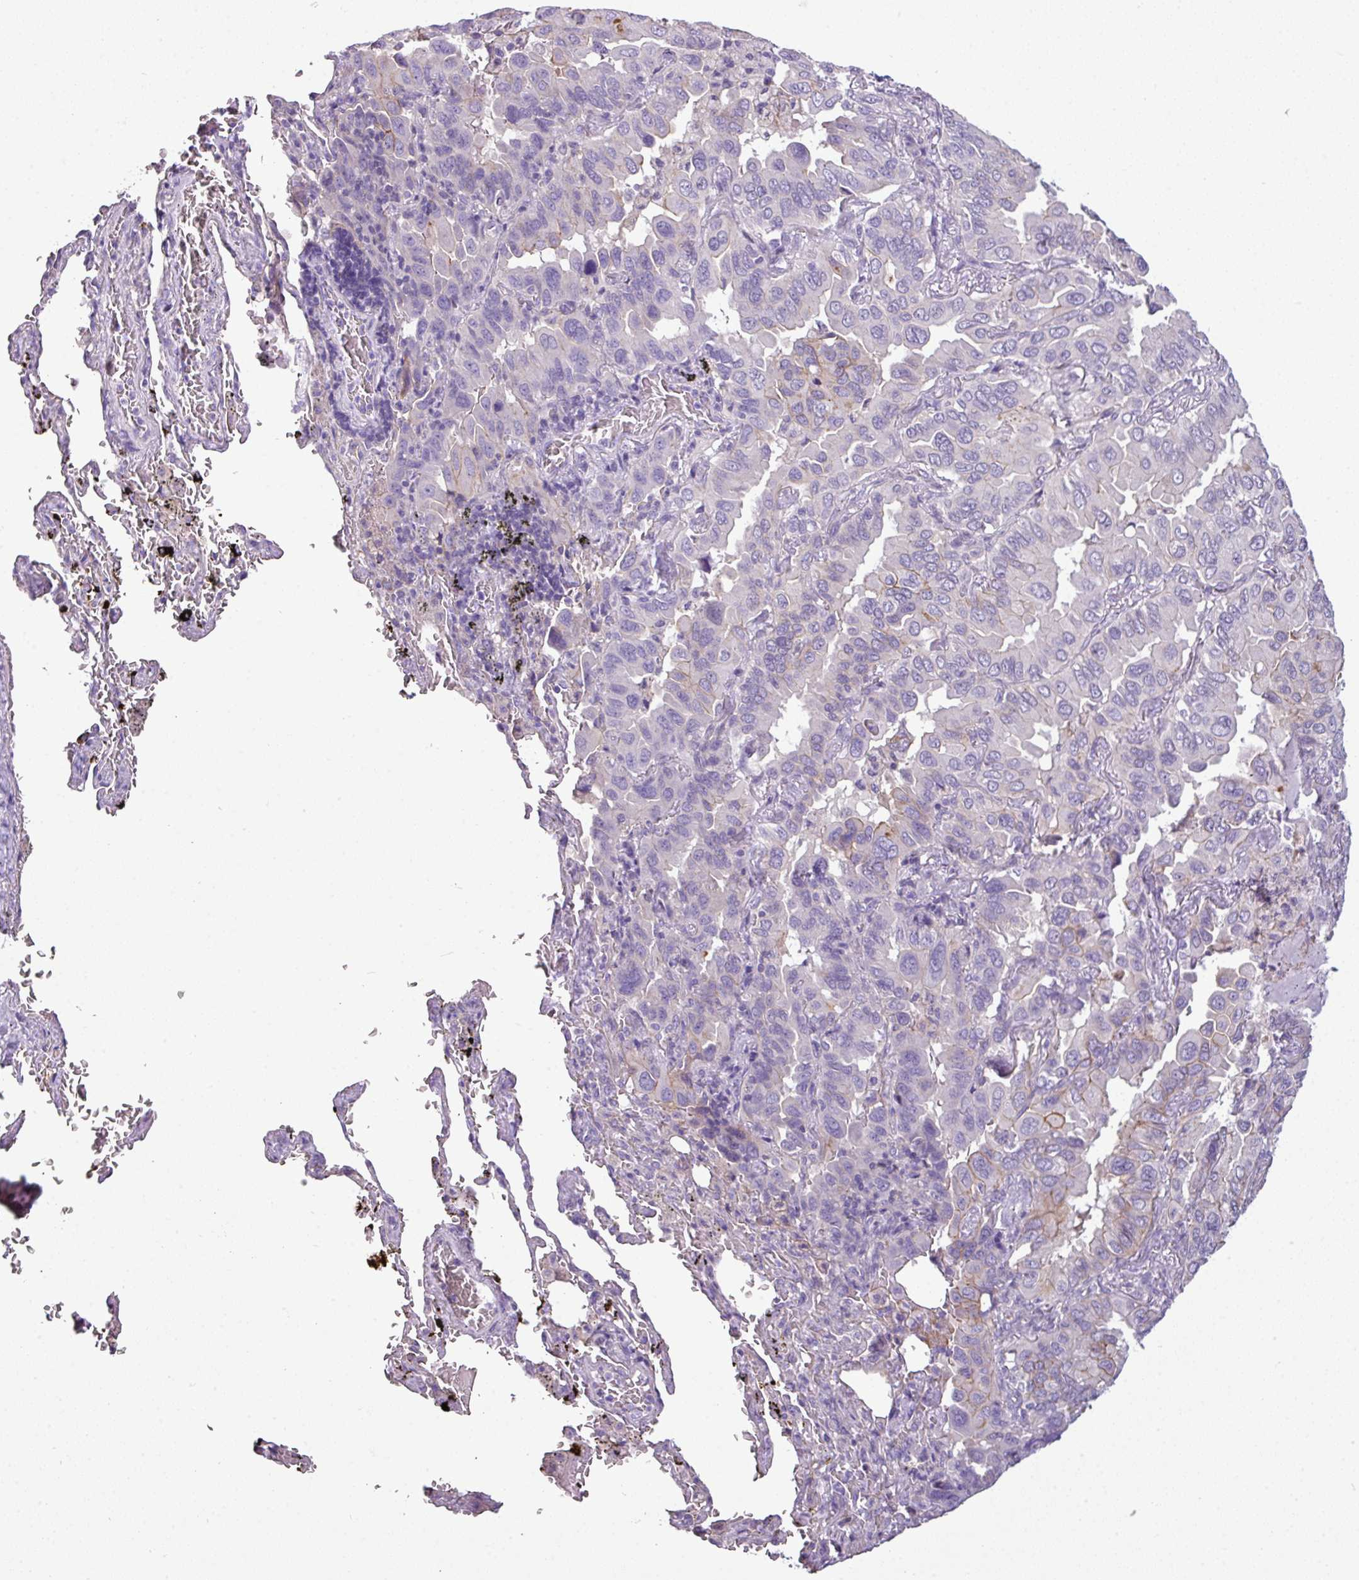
{"staining": {"intensity": "weak", "quantity": "<25%", "location": "cytoplasmic/membranous"}, "tissue": "lung cancer", "cell_type": "Tumor cells", "image_type": "cancer", "snomed": [{"axis": "morphology", "description": "Adenocarcinoma, NOS"}, {"axis": "topography", "description": "Lung"}], "caption": "High power microscopy histopathology image of an IHC micrograph of lung cancer, revealing no significant expression in tumor cells. (Stains: DAB IHC with hematoxylin counter stain, Microscopy: brightfield microscopy at high magnification).", "gene": "TMEM178B", "patient": {"sex": "male", "age": 64}}